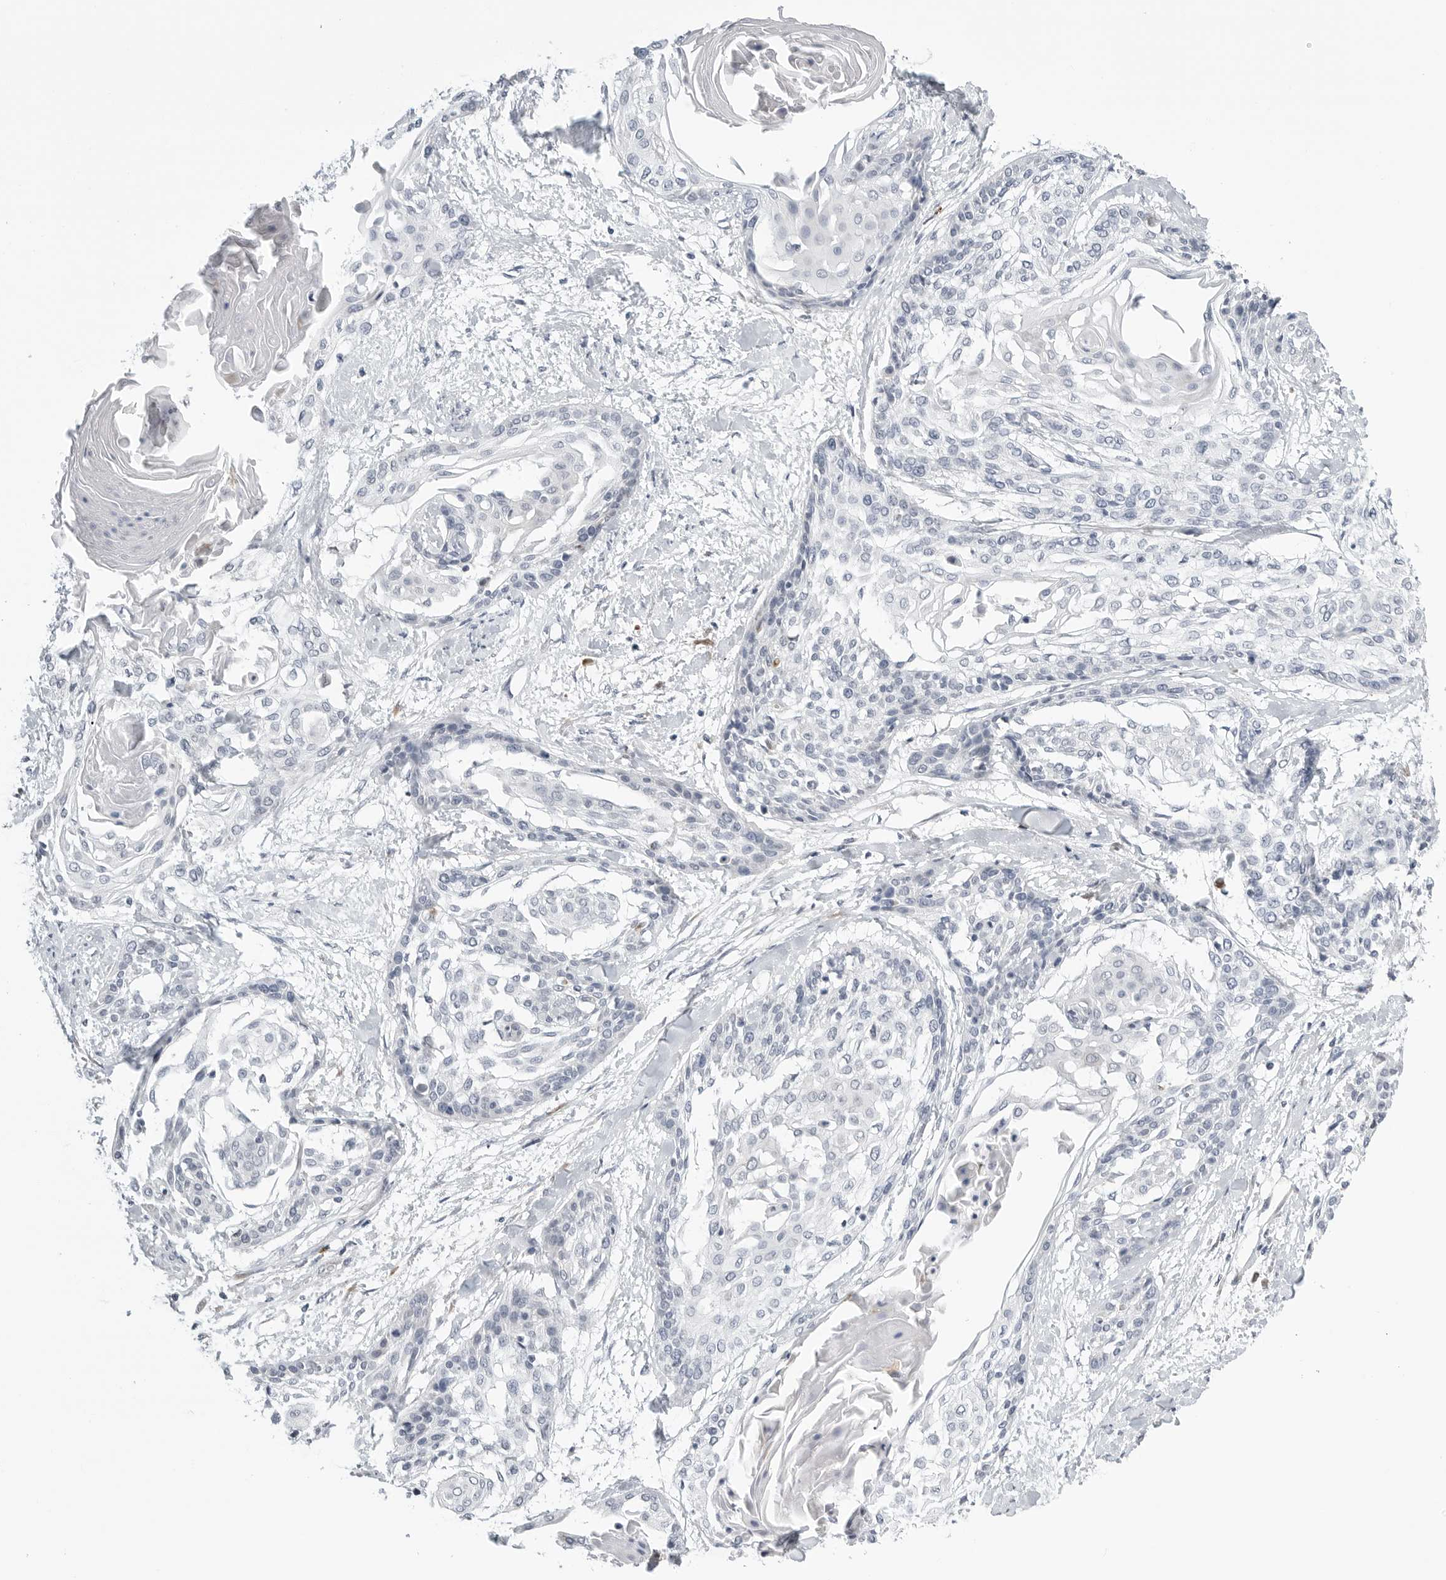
{"staining": {"intensity": "negative", "quantity": "none", "location": "none"}, "tissue": "cervical cancer", "cell_type": "Tumor cells", "image_type": "cancer", "snomed": [{"axis": "morphology", "description": "Squamous cell carcinoma, NOS"}, {"axis": "topography", "description": "Cervix"}], "caption": "Immunohistochemistry photomicrograph of neoplastic tissue: human cervical cancer (squamous cell carcinoma) stained with DAB shows no significant protein positivity in tumor cells.", "gene": "RPN1", "patient": {"sex": "female", "age": 57}}